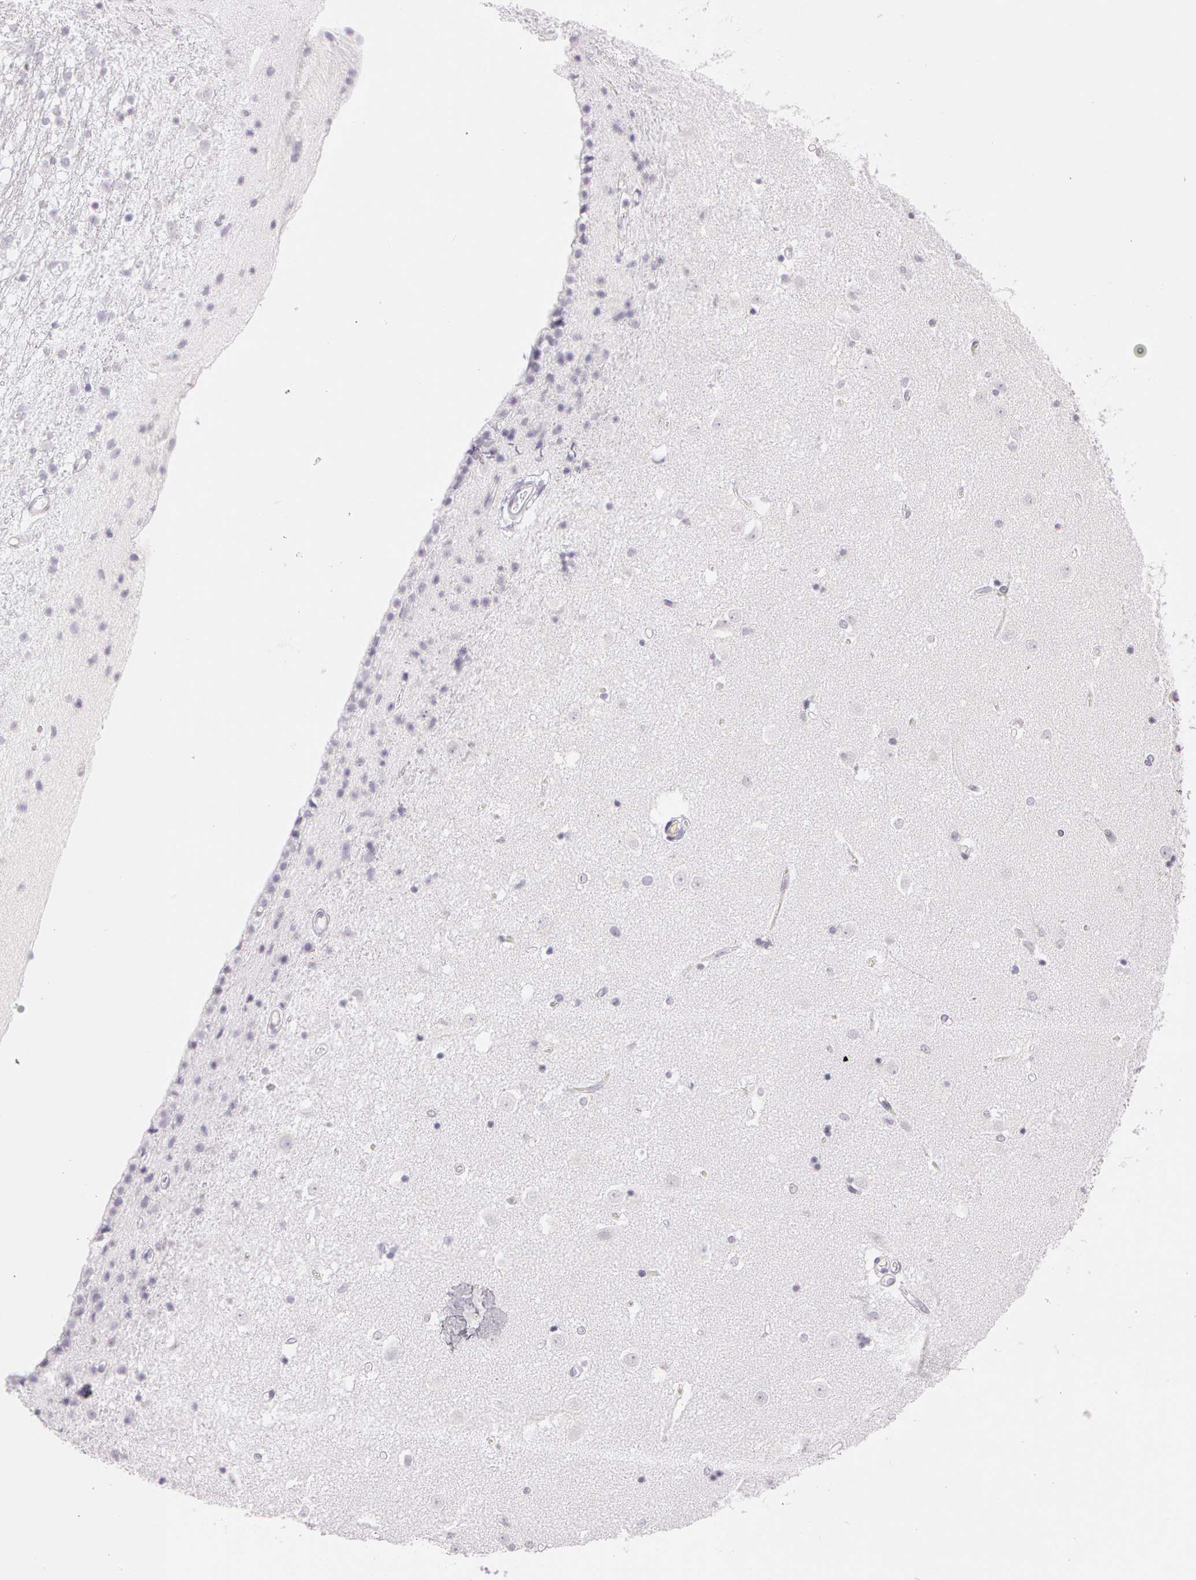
{"staining": {"intensity": "negative", "quantity": "none", "location": "none"}, "tissue": "caudate", "cell_type": "Glial cells", "image_type": "normal", "snomed": [{"axis": "morphology", "description": "Normal tissue, NOS"}, {"axis": "topography", "description": "Lateral ventricle wall"}], "caption": "Immunohistochemistry photomicrograph of normal caudate: human caudate stained with DAB displays no significant protein expression in glial cells. The staining was performed using DAB to visualize the protein expression in brown, while the nuclei were stained in blue with hematoxylin (Magnification: 20x).", "gene": "OTC", "patient": {"sex": "female", "age": 54}}